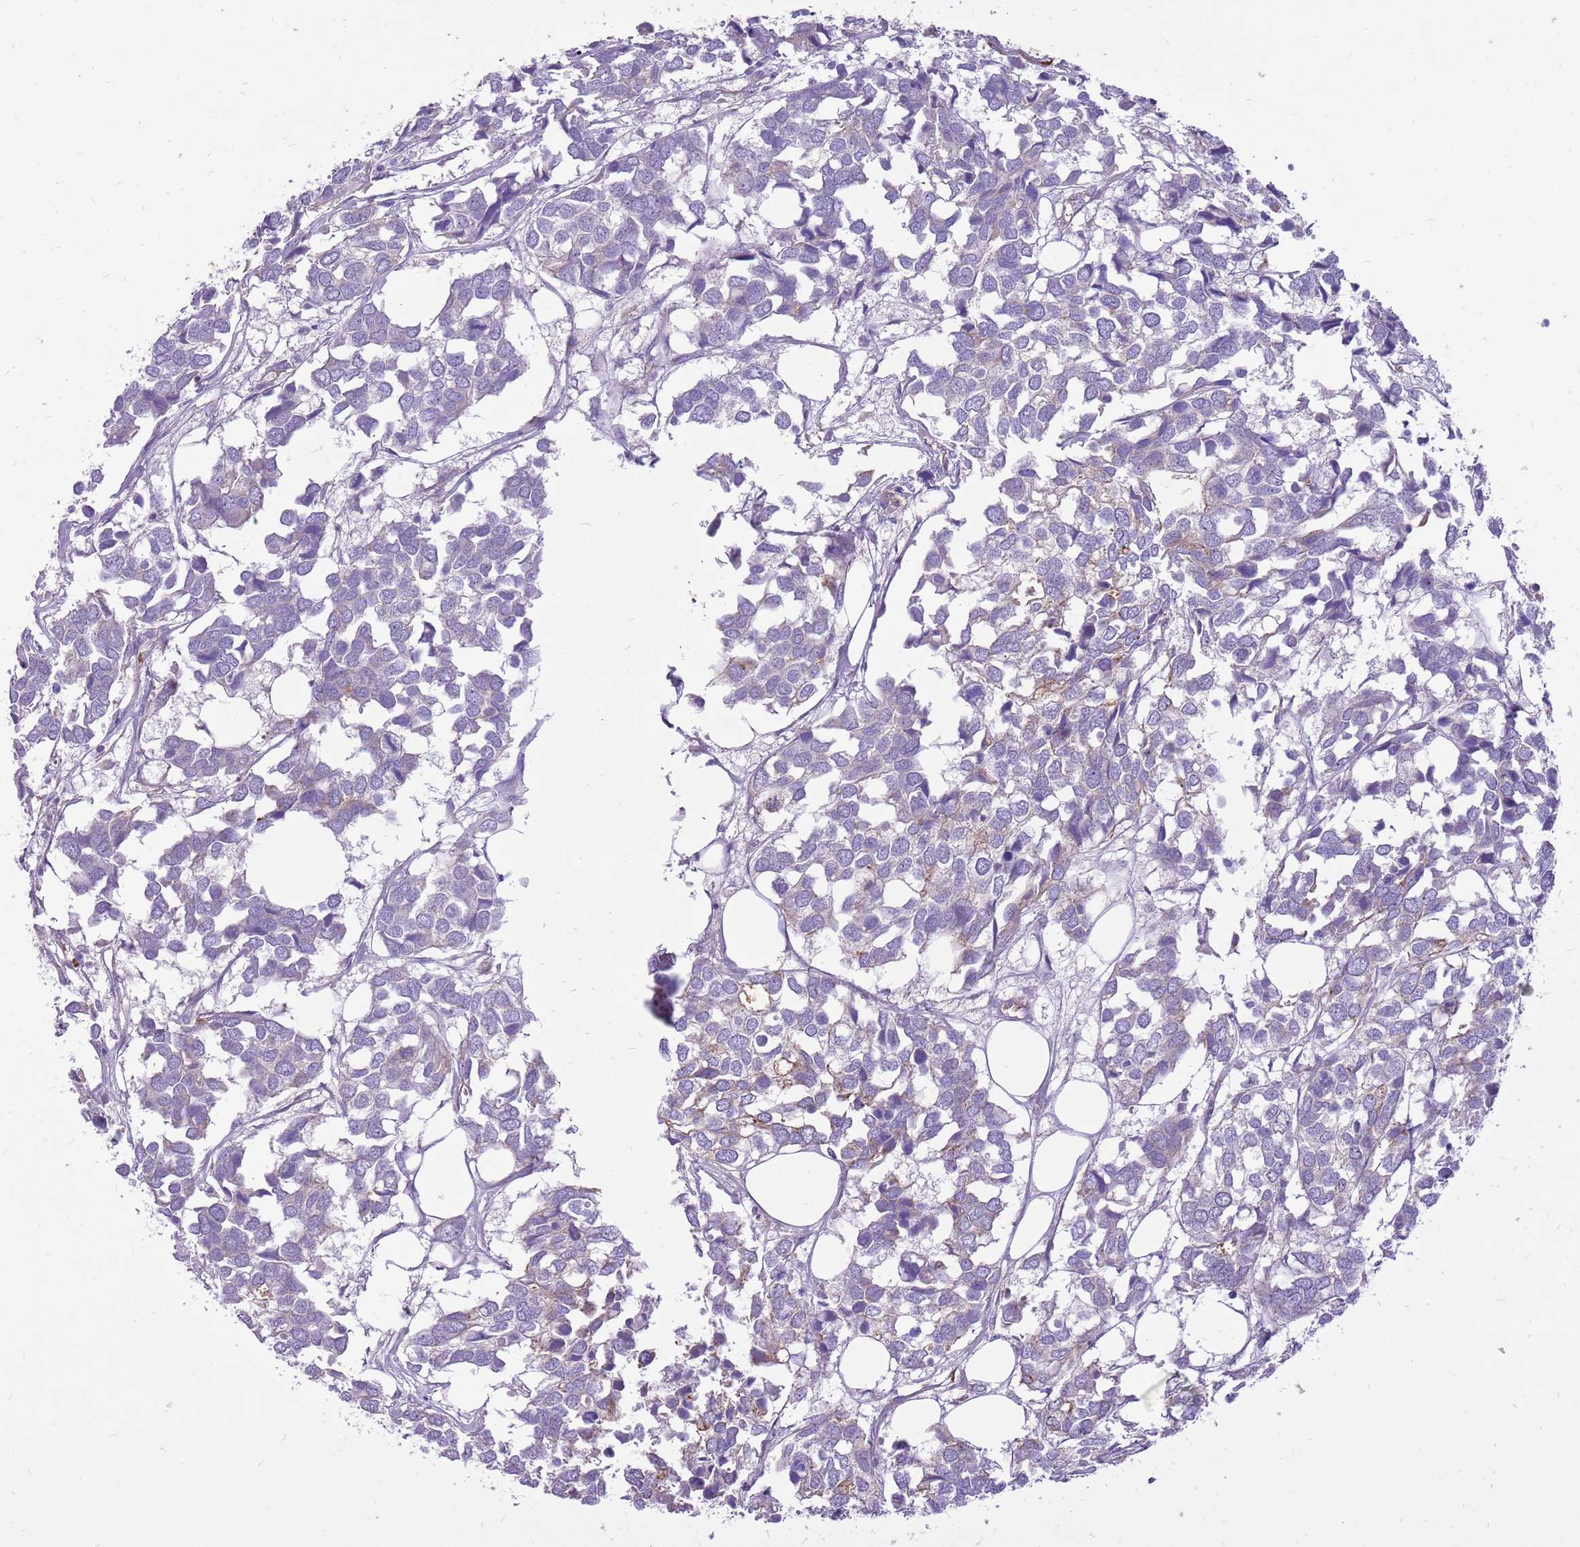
{"staining": {"intensity": "negative", "quantity": "none", "location": "none"}, "tissue": "breast cancer", "cell_type": "Tumor cells", "image_type": "cancer", "snomed": [{"axis": "morphology", "description": "Duct carcinoma"}, {"axis": "topography", "description": "Breast"}], "caption": "This is an immunohistochemistry image of infiltrating ductal carcinoma (breast). There is no staining in tumor cells.", "gene": "WDR90", "patient": {"sex": "female", "age": 83}}